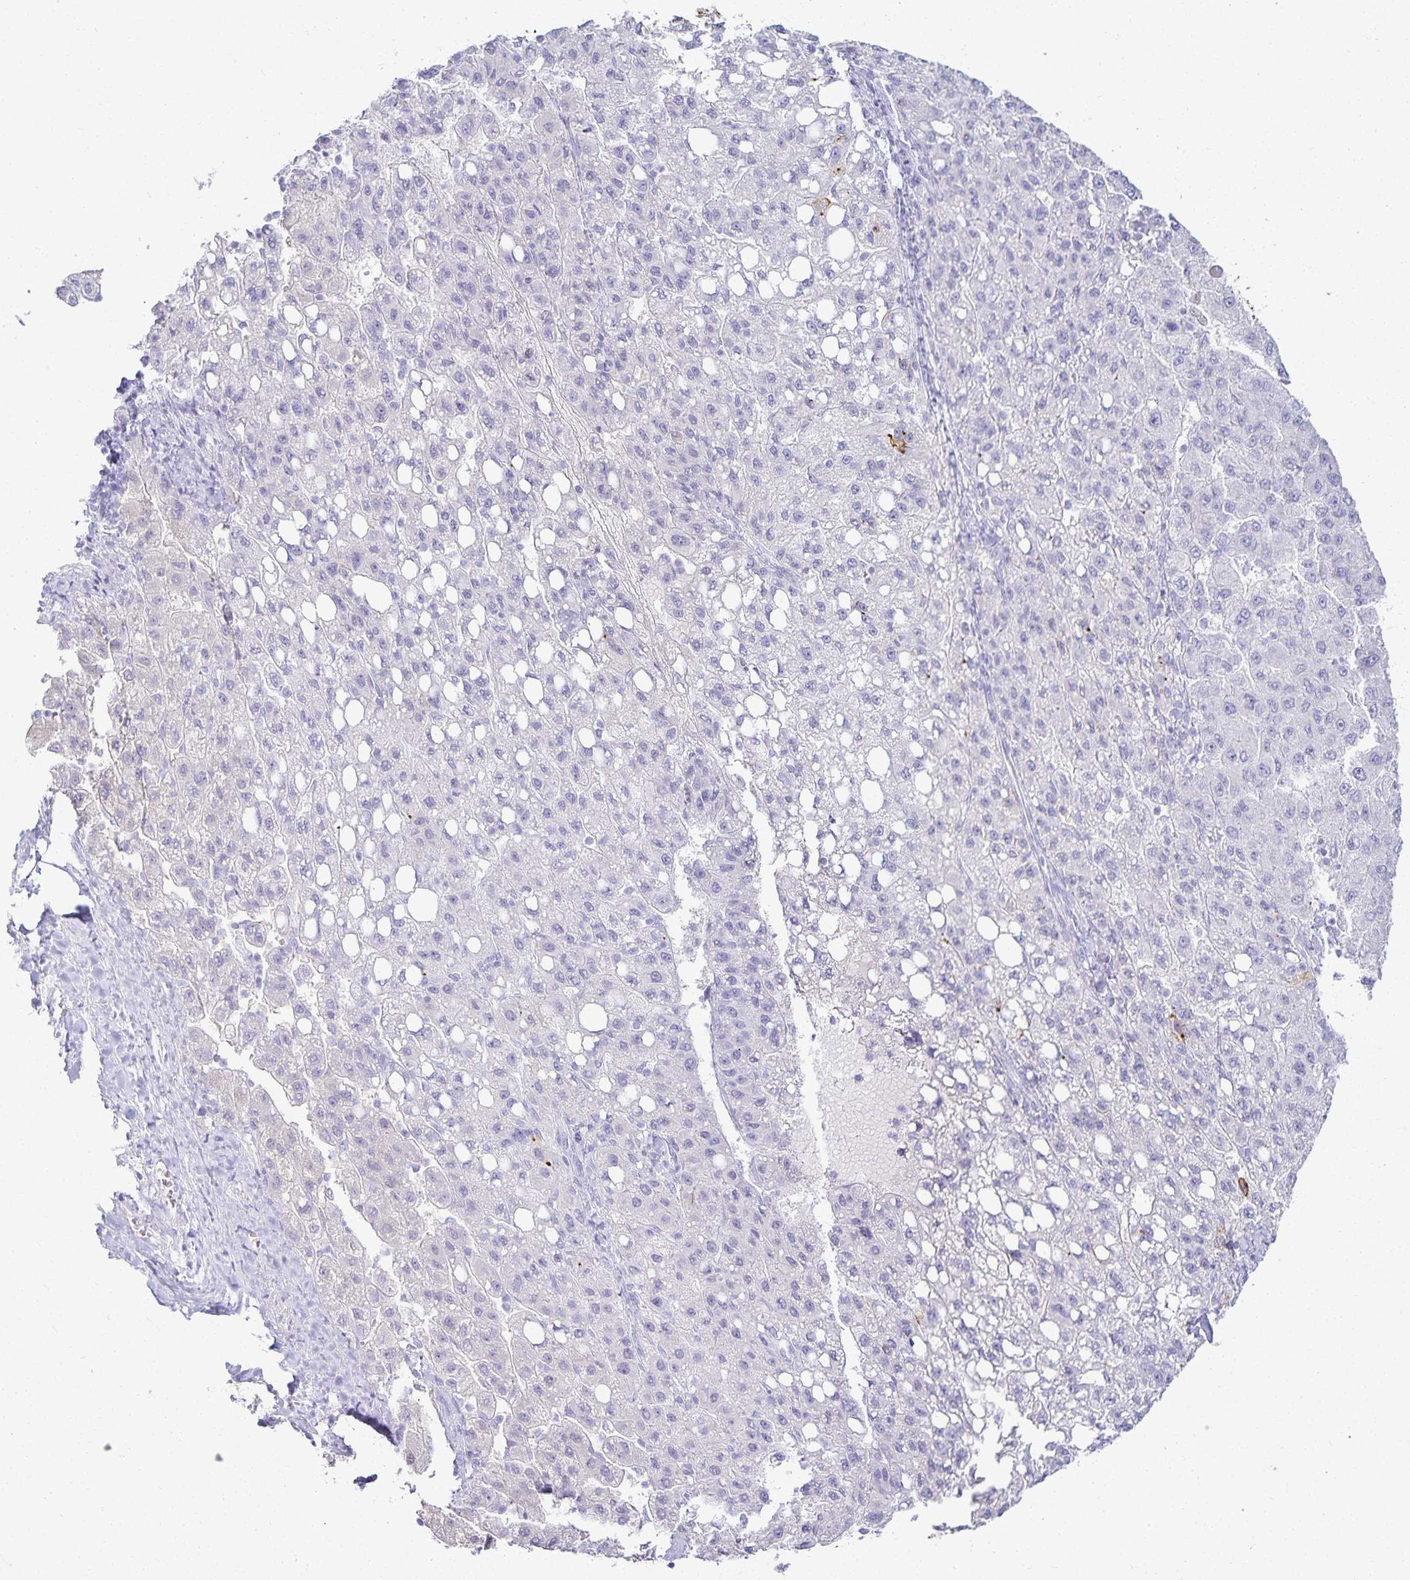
{"staining": {"intensity": "negative", "quantity": "none", "location": "none"}, "tissue": "liver cancer", "cell_type": "Tumor cells", "image_type": "cancer", "snomed": [{"axis": "morphology", "description": "Carcinoma, Hepatocellular, NOS"}, {"axis": "topography", "description": "Liver"}], "caption": "High power microscopy photomicrograph of an immunohistochemistry micrograph of liver cancer, revealing no significant positivity in tumor cells.", "gene": "GP2", "patient": {"sex": "female", "age": 82}}